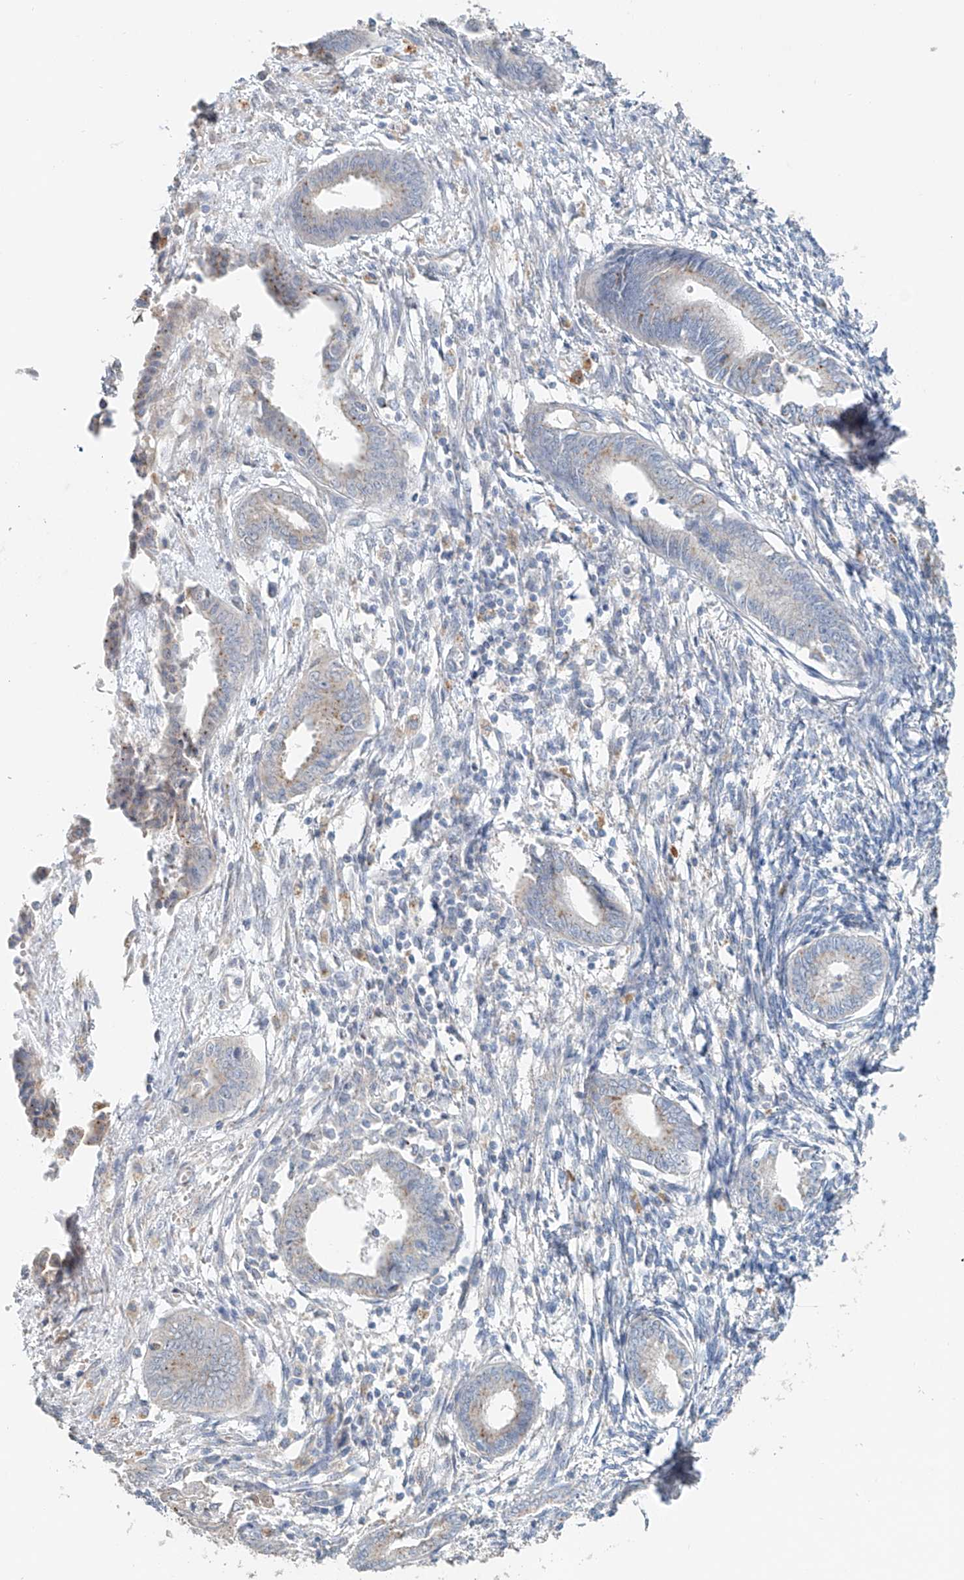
{"staining": {"intensity": "negative", "quantity": "none", "location": "none"}, "tissue": "endometrium", "cell_type": "Cells in endometrial stroma", "image_type": "normal", "snomed": [{"axis": "morphology", "description": "Normal tissue, NOS"}, {"axis": "topography", "description": "Endometrium"}], "caption": "This is an immunohistochemistry (IHC) micrograph of benign human endometrium. There is no positivity in cells in endometrial stroma.", "gene": "TRIM47", "patient": {"sex": "female", "age": 56}}